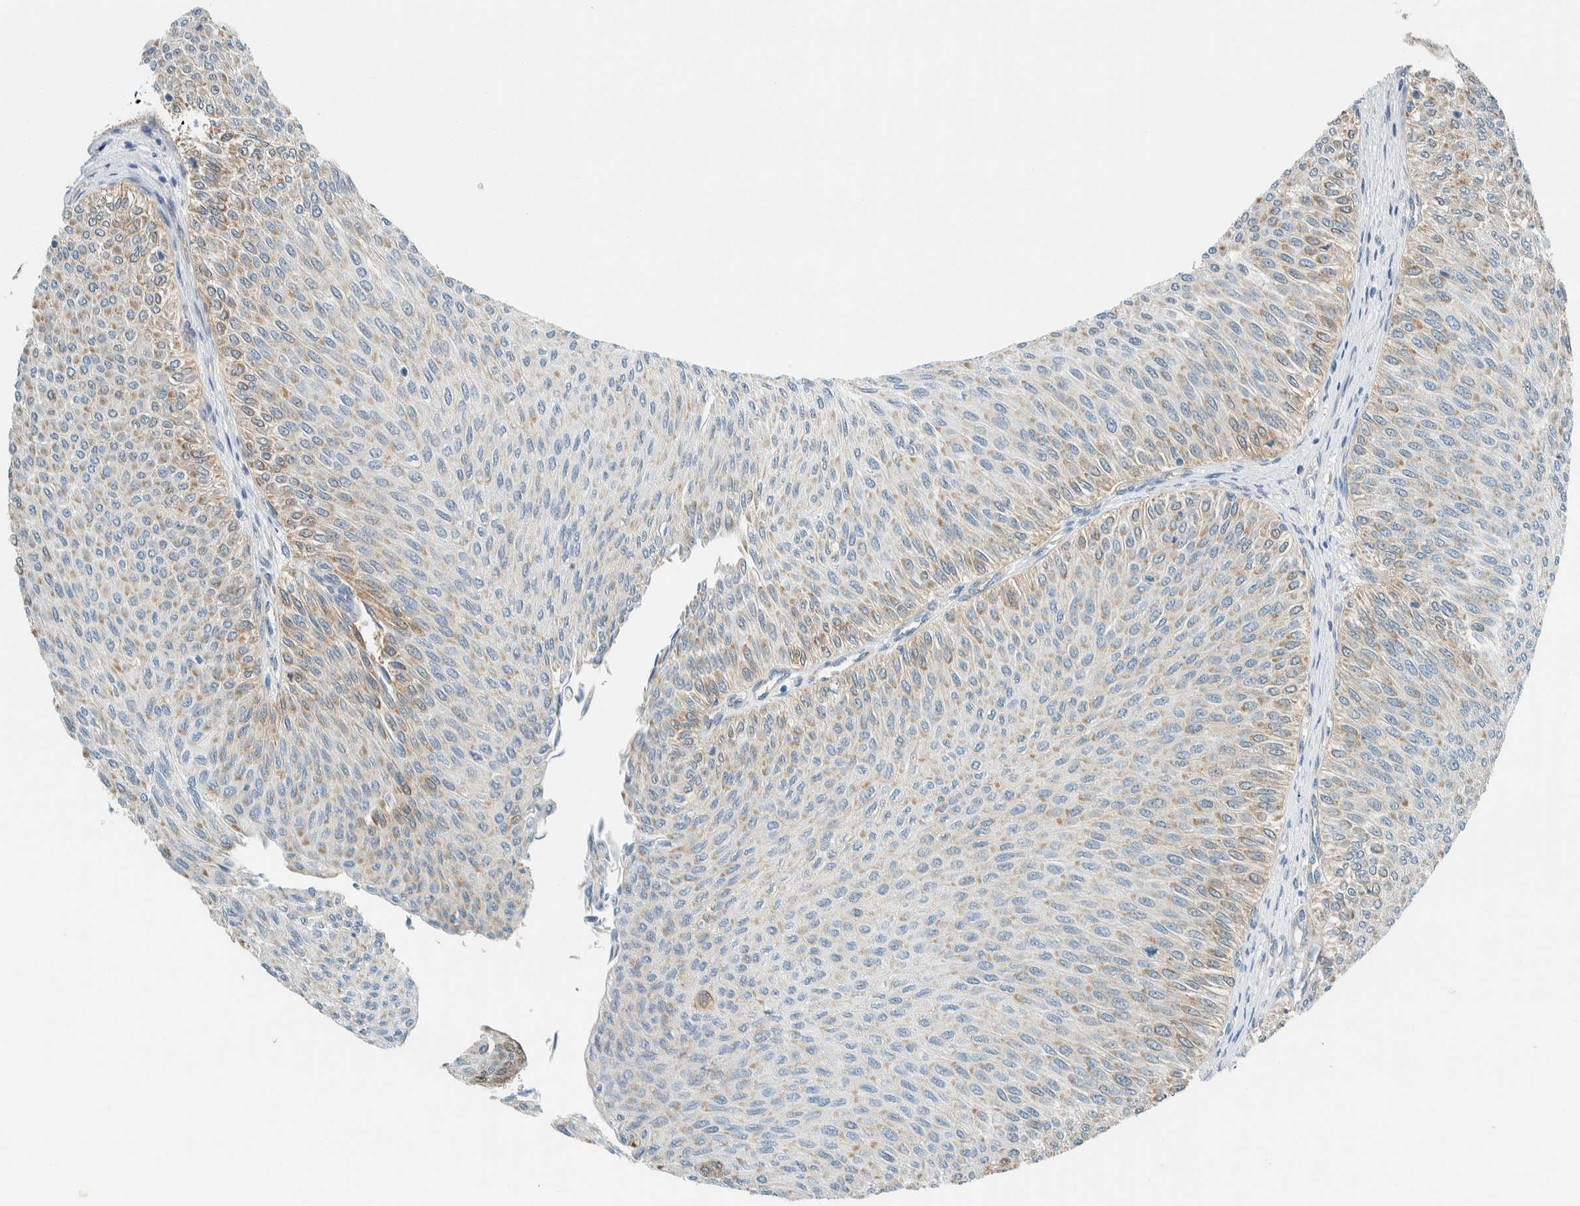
{"staining": {"intensity": "weak", "quantity": "25%-75%", "location": "cytoplasmic/membranous"}, "tissue": "urothelial cancer", "cell_type": "Tumor cells", "image_type": "cancer", "snomed": [{"axis": "morphology", "description": "Urothelial carcinoma, Low grade"}, {"axis": "topography", "description": "Urinary bladder"}], "caption": "The photomicrograph exhibits a brown stain indicating the presence of a protein in the cytoplasmic/membranous of tumor cells in urothelial cancer.", "gene": "ALDH7A1", "patient": {"sex": "male", "age": 78}}